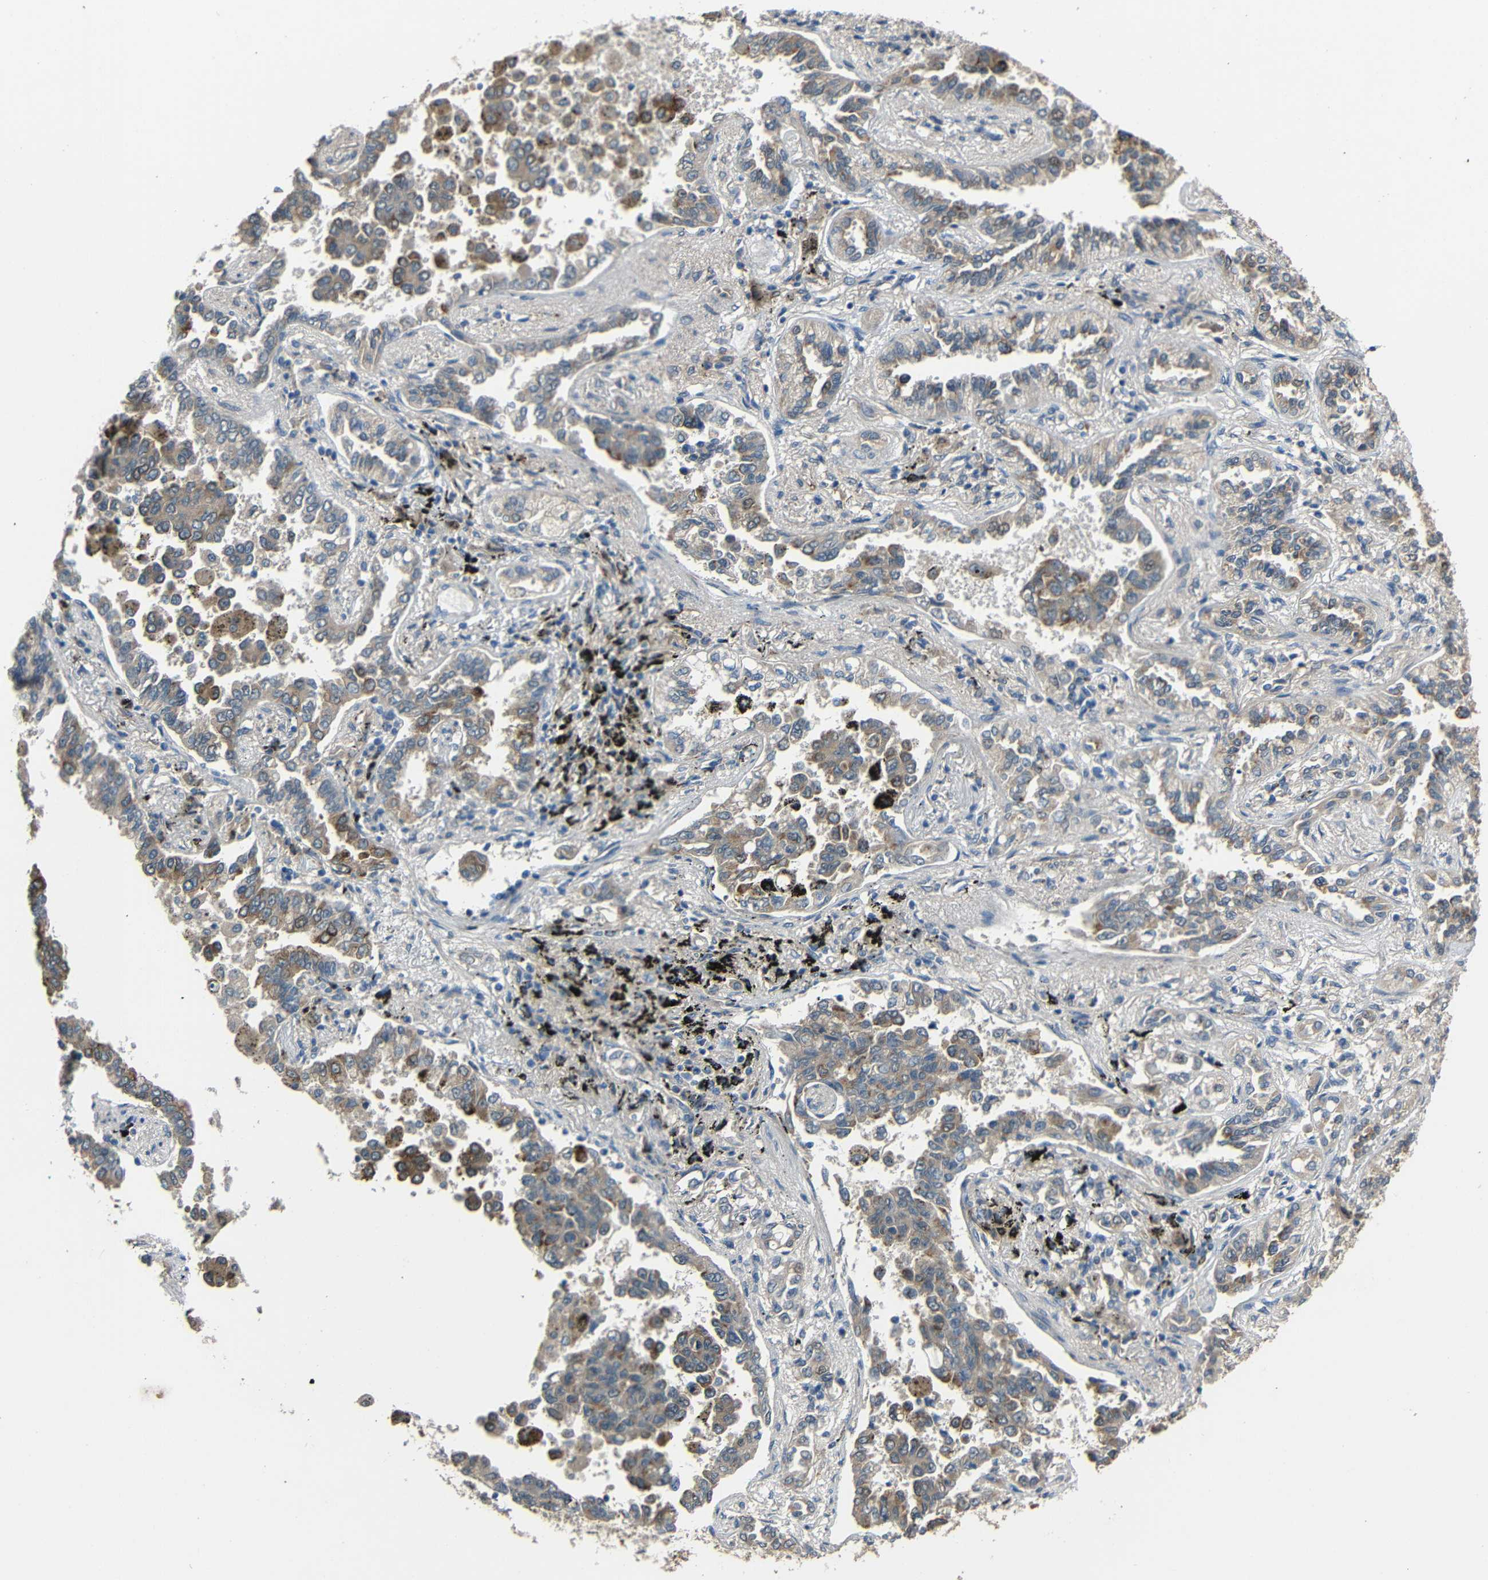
{"staining": {"intensity": "weak", "quantity": ">75%", "location": "cytoplasmic/membranous,nuclear"}, "tissue": "lung cancer", "cell_type": "Tumor cells", "image_type": "cancer", "snomed": [{"axis": "morphology", "description": "Normal tissue, NOS"}, {"axis": "morphology", "description": "Adenocarcinoma, NOS"}, {"axis": "topography", "description": "Lung"}], "caption": "Human adenocarcinoma (lung) stained for a protein (brown) shows weak cytoplasmic/membranous and nuclear positive positivity in approximately >75% of tumor cells.", "gene": "STBD1", "patient": {"sex": "male", "age": 59}}